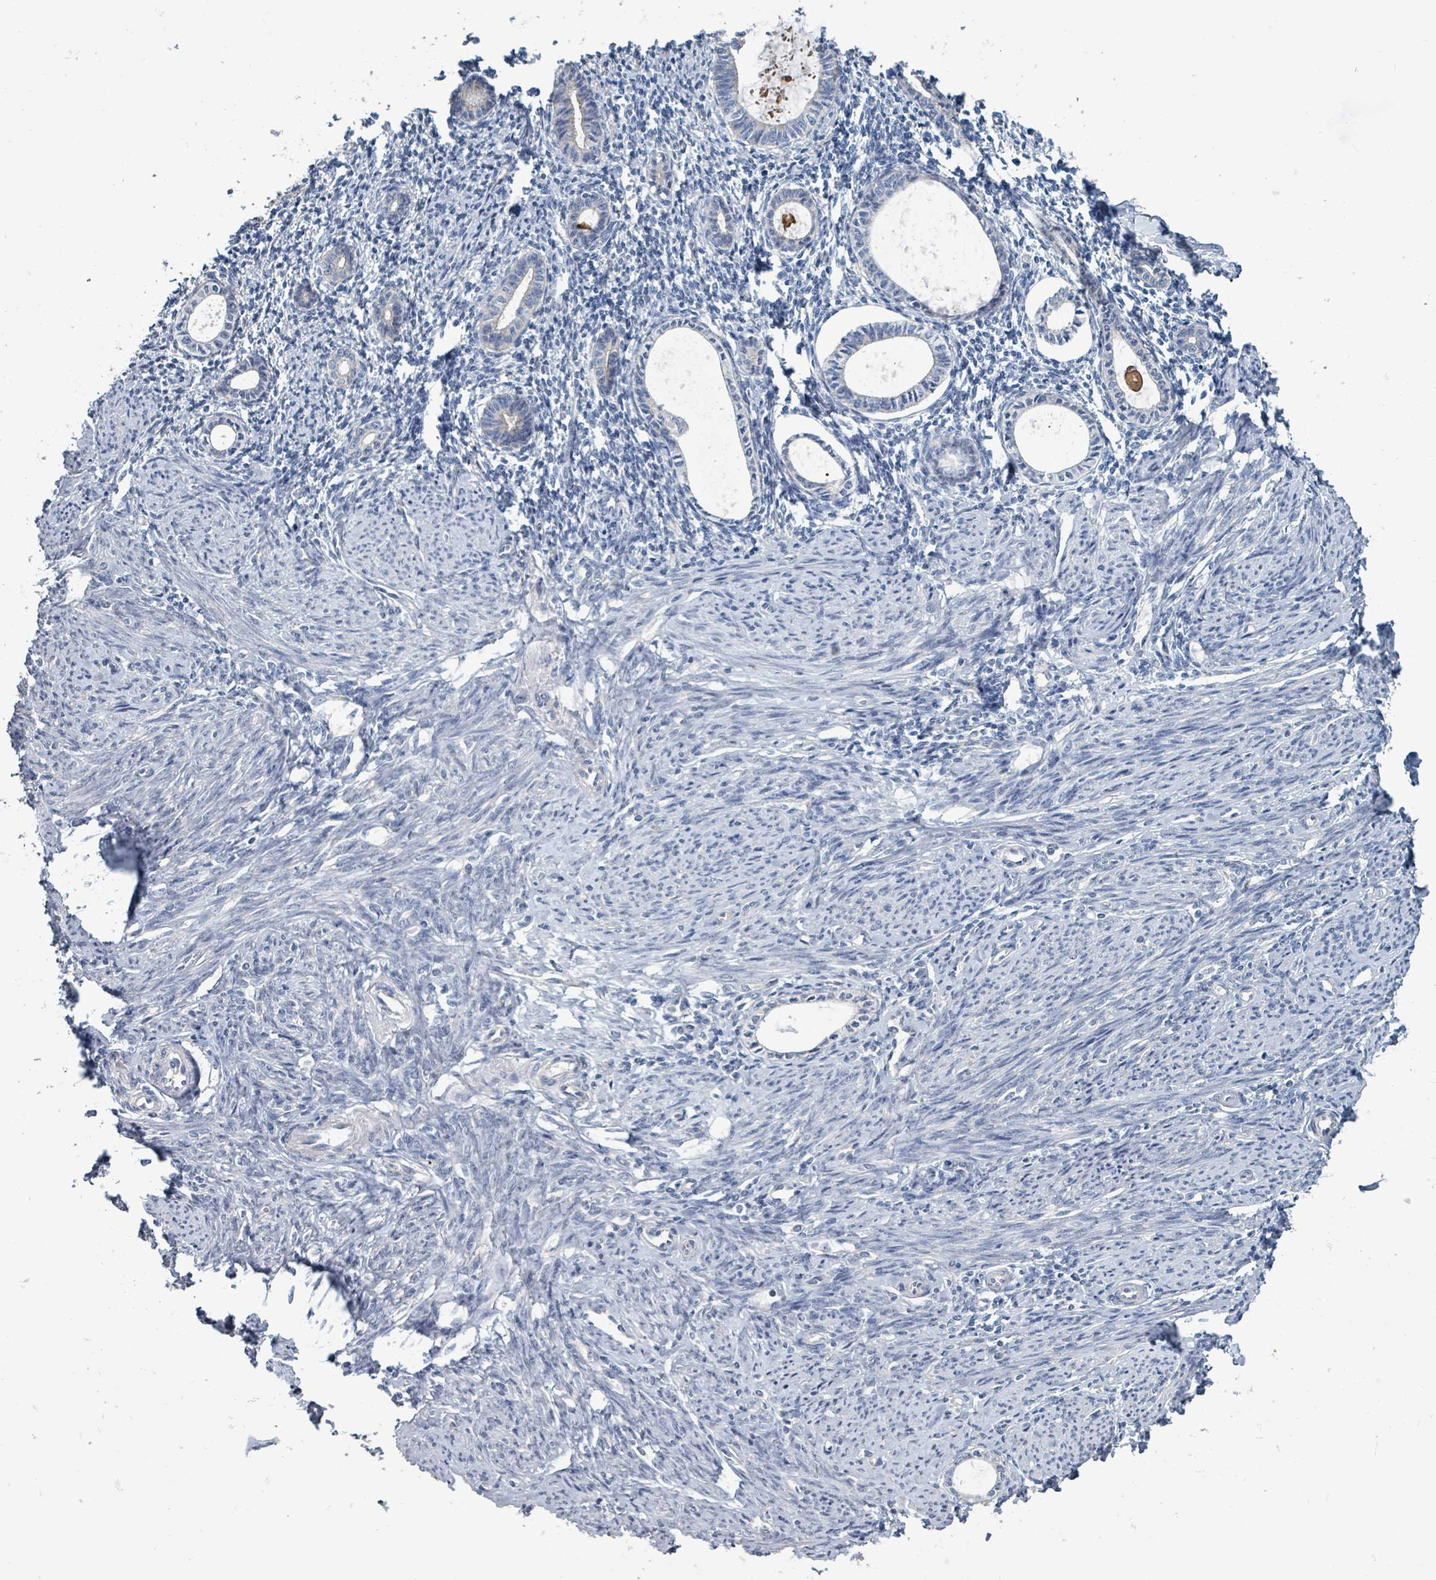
{"staining": {"intensity": "negative", "quantity": "none", "location": "none"}, "tissue": "endometrium", "cell_type": "Cells in endometrial stroma", "image_type": "normal", "snomed": [{"axis": "morphology", "description": "Normal tissue, NOS"}, {"axis": "topography", "description": "Endometrium"}], "caption": "The immunohistochemistry micrograph has no significant staining in cells in endometrial stroma of endometrium.", "gene": "RPL32", "patient": {"sex": "female", "age": 63}}